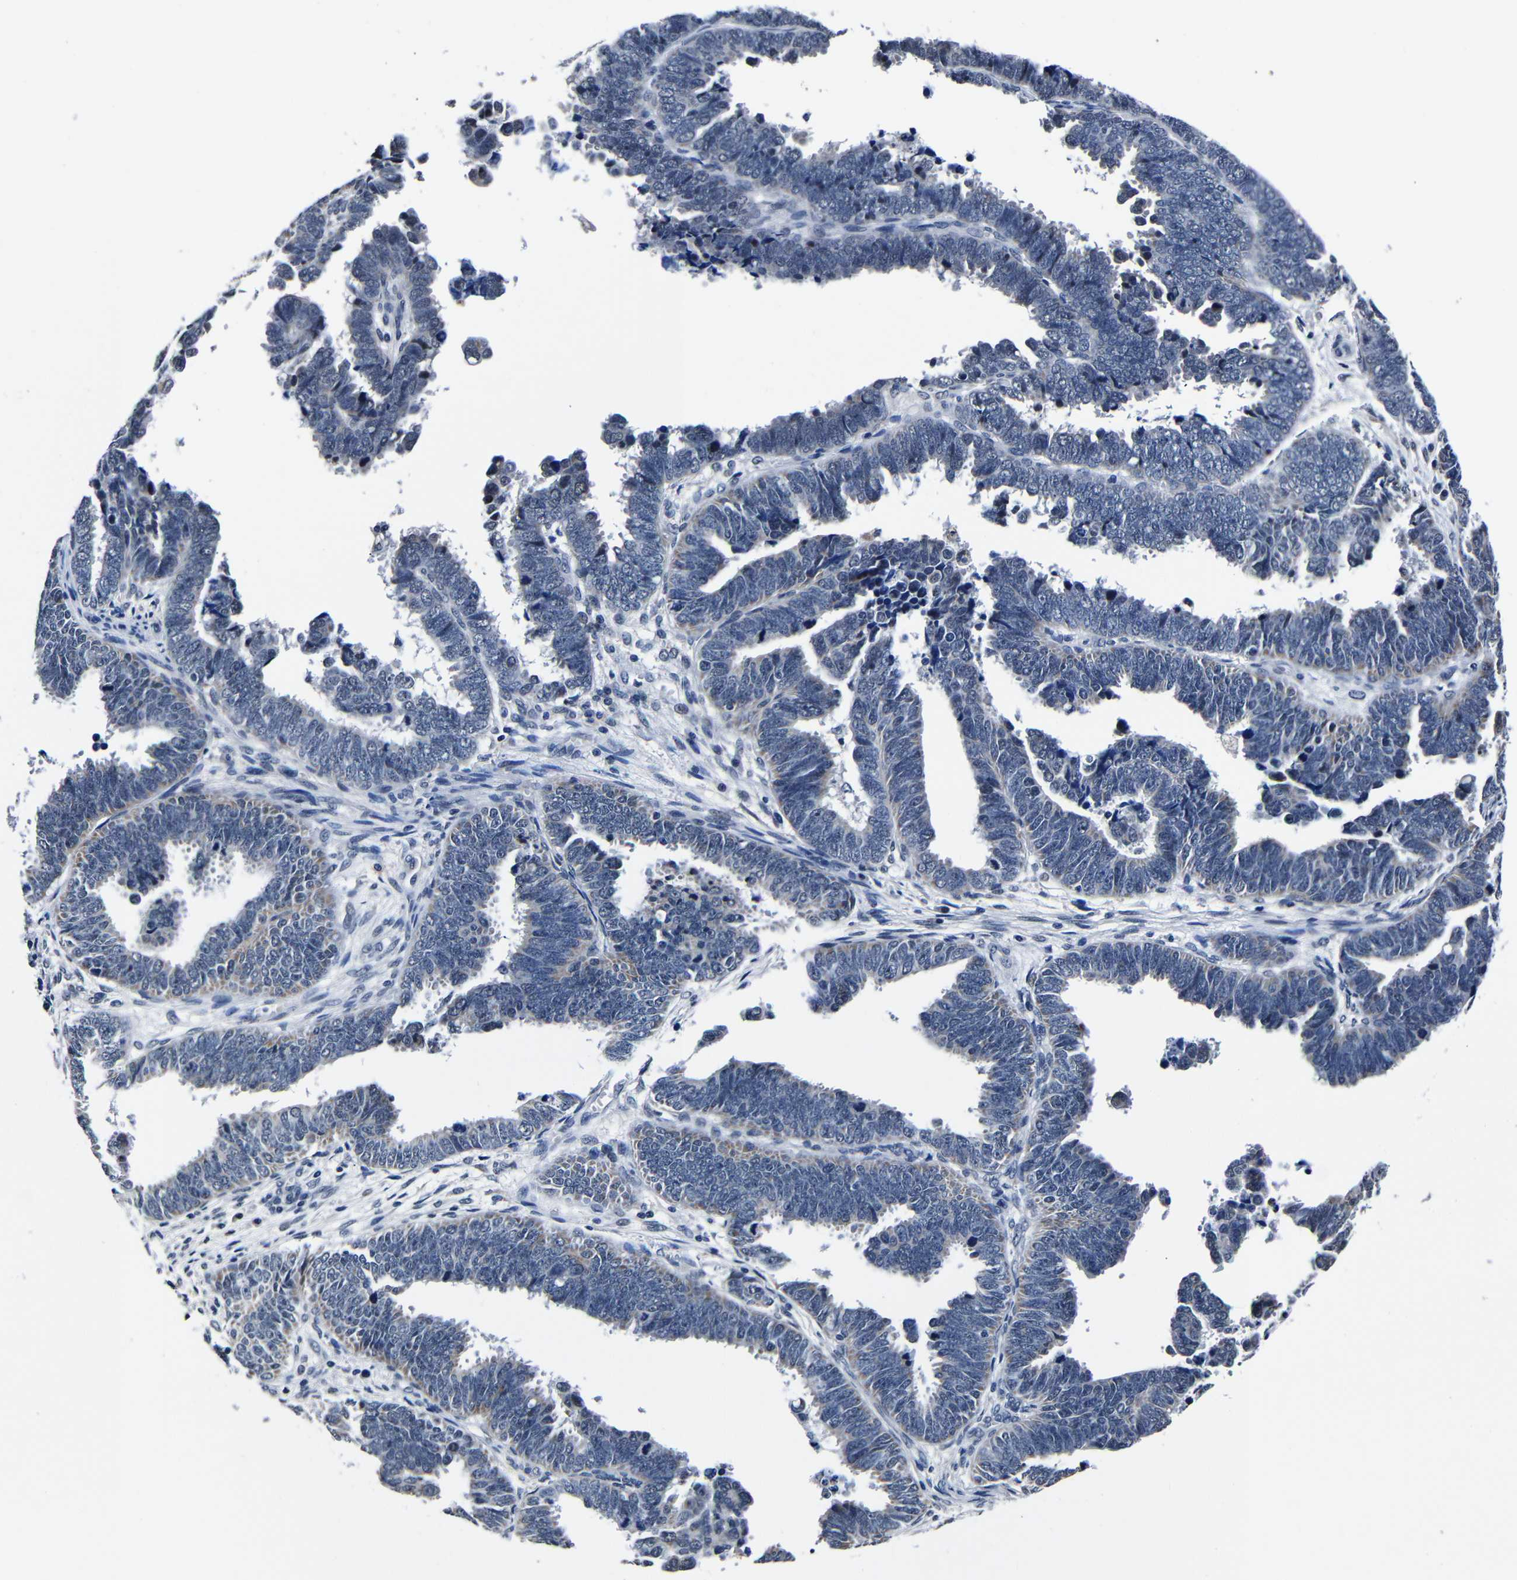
{"staining": {"intensity": "negative", "quantity": "none", "location": "none"}, "tissue": "endometrial cancer", "cell_type": "Tumor cells", "image_type": "cancer", "snomed": [{"axis": "morphology", "description": "Adenocarcinoma, NOS"}, {"axis": "topography", "description": "Endometrium"}], "caption": "A high-resolution histopathology image shows IHC staining of endometrial cancer (adenocarcinoma), which exhibits no significant positivity in tumor cells.", "gene": "DEPP1", "patient": {"sex": "female", "age": 75}}